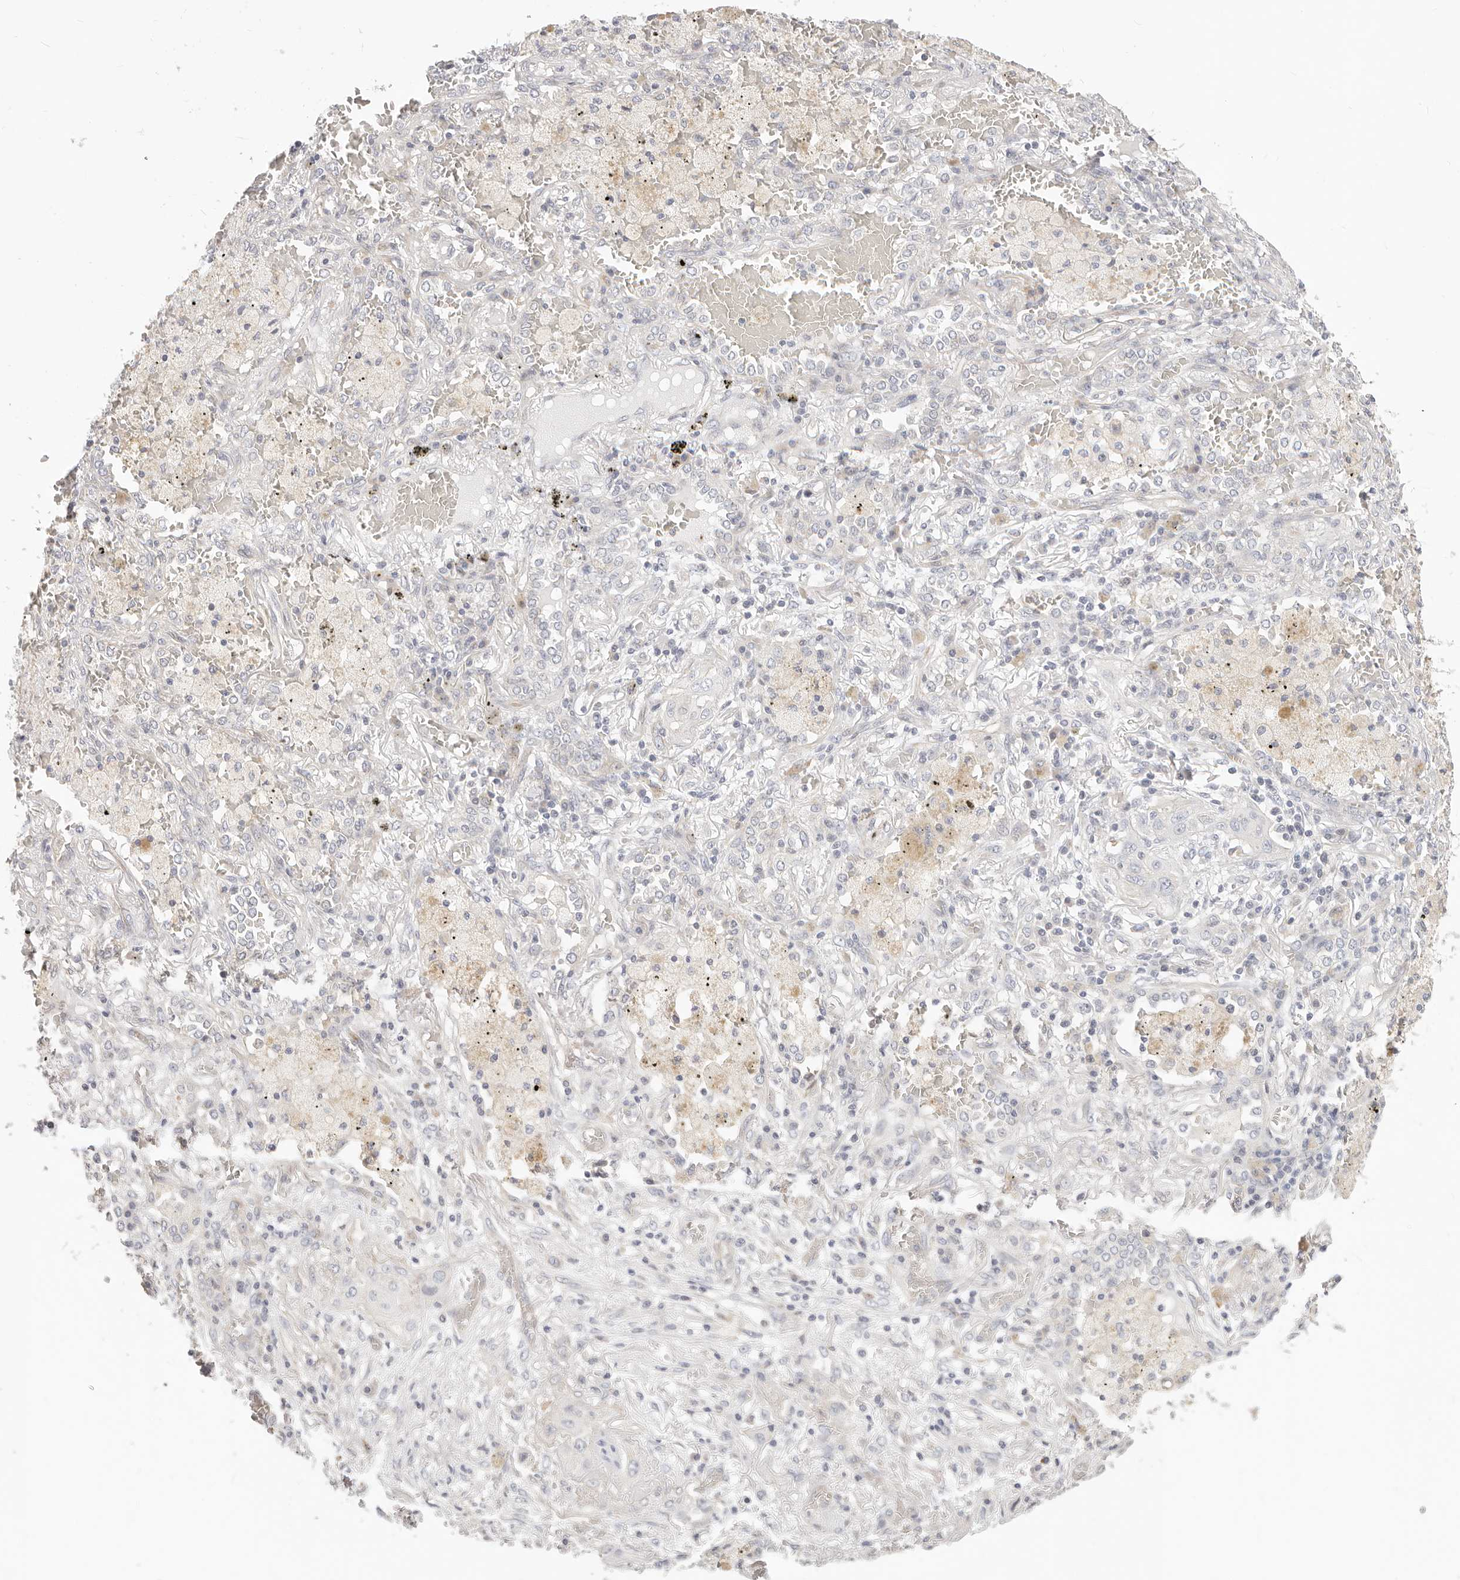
{"staining": {"intensity": "negative", "quantity": "none", "location": "none"}, "tissue": "lung cancer", "cell_type": "Tumor cells", "image_type": "cancer", "snomed": [{"axis": "morphology", "description": "Squamous cell carcinoma, NOS"}, {"axis": "topography", "description": "Lung"}], "caption": "This micrograph is of lung cancer (squamous cell carcinoma) stained with IHC to label a protein in brown with the nuclei are counter-stained blue. There is no positivity in tumor cells. (IHC, brightfield microscopy, high magnification).", "gene": "DTNBP1", "patient": {"sex": "female", "age": 47}}